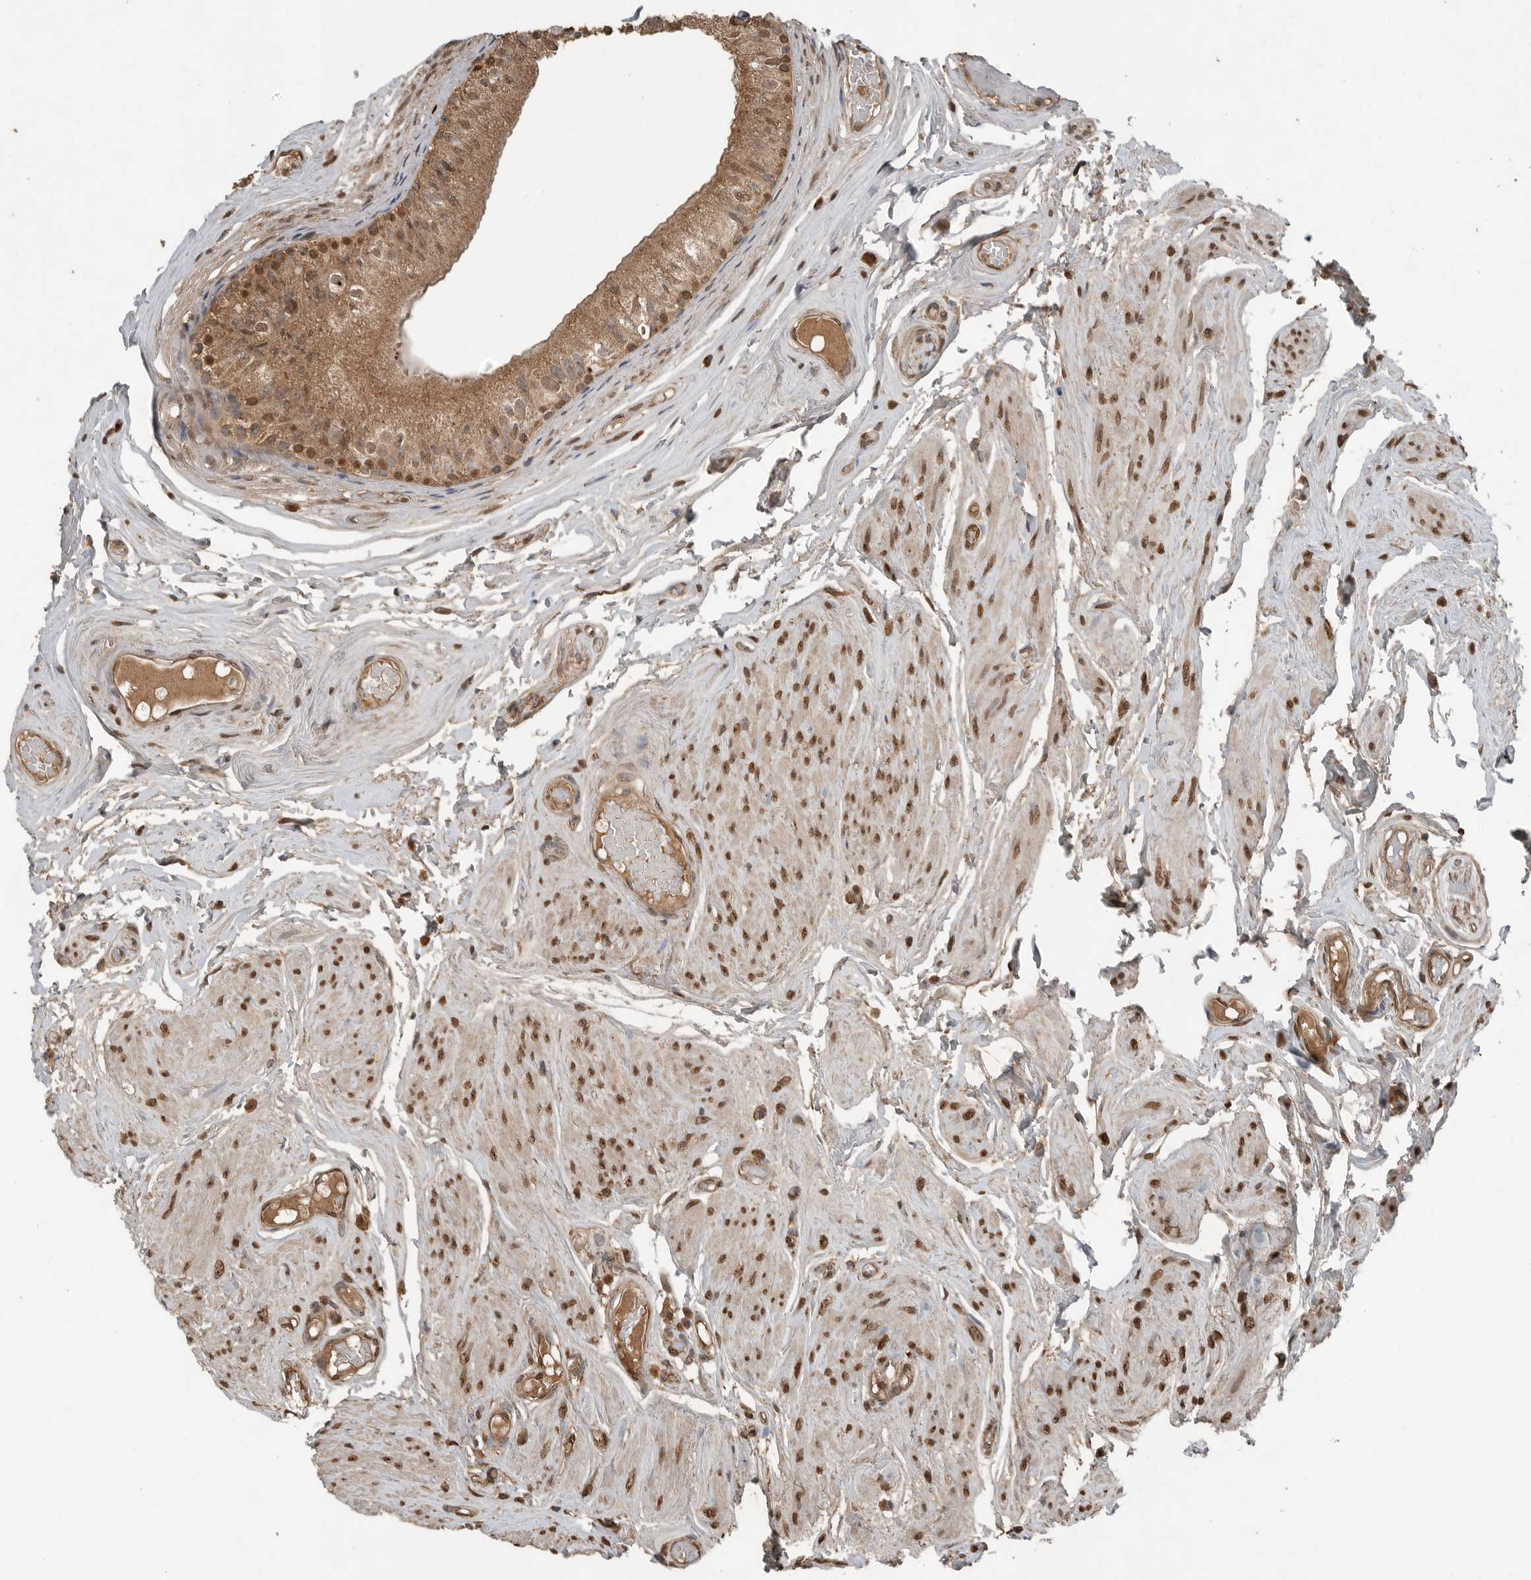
{"staining": {"intensity": "moderate", "quantity": ">75%", "location": "cytoplasmic/membranous,nuclear"}, "tissue": "epididymis", "cell_type": "Glandular cells", "image_type": "normal", "snomed": [{"axis": "morphology", "description": "Normal tissue, NOS"}, {"axis": "topography", "description": "Epididymis"}], "caption": "Moderate cytoplasmic/membranous,nuclear protein expression is identified in about >75% of glandular cells in epididymis.", "gene": "BLZF1", "patient": {"sex": "male", "age": 79}}